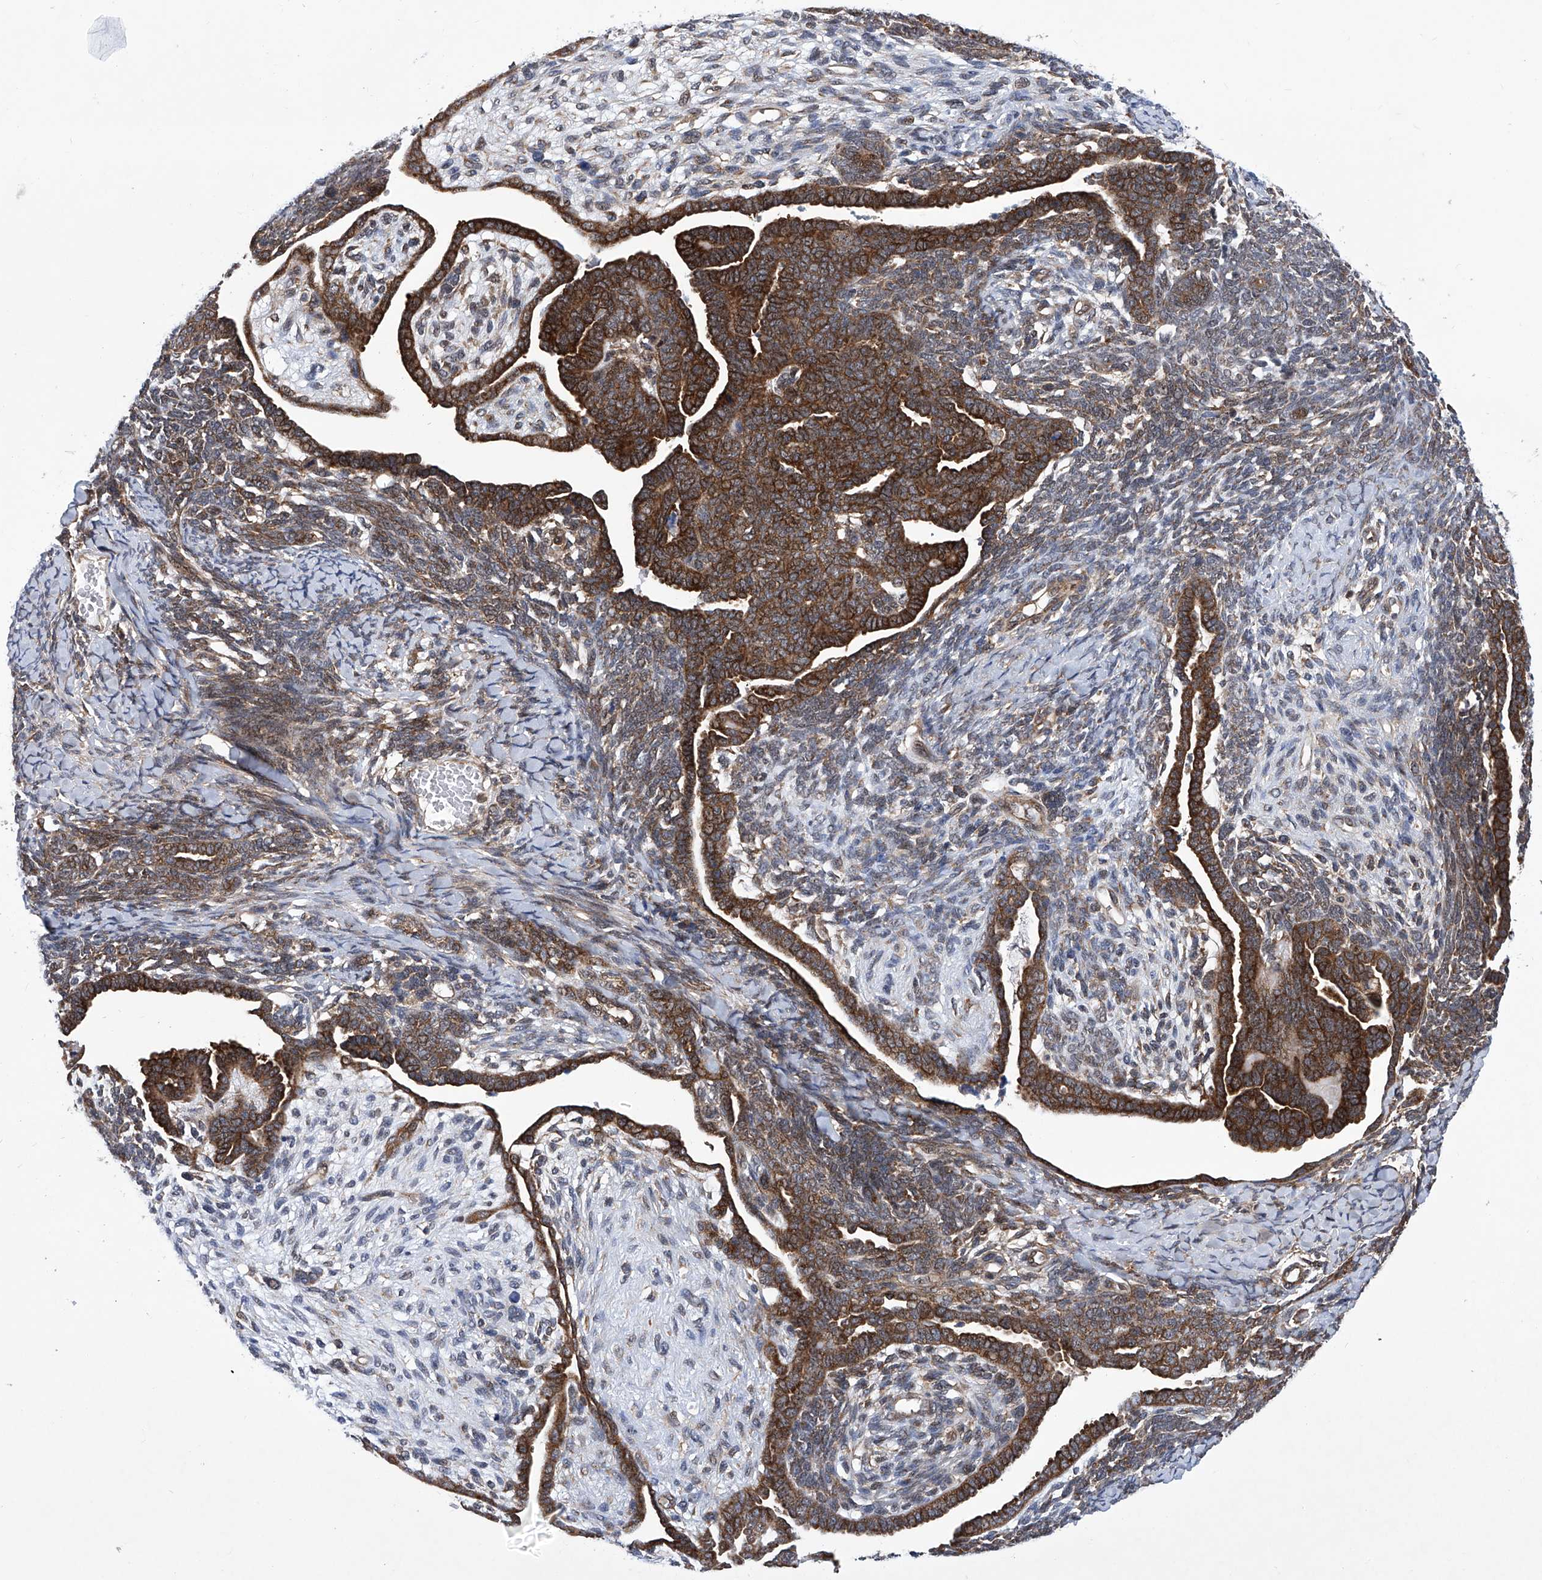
{"staining": {"intensity": "strong", "quantity": ">75%", "location": "cytoplasmic/membranous"}, "tissue": "endometrial cancer", "cell_type": "Tumor cells", "image_type": "cancer", "snomed": [{"axis": "morphology", "description": "Neoplasm, malignant, NOS"}, {"axis": "topography", "description": "Endometrium"}], "caption": "IHC histopathology image of neoplastic tissue: endometrial cancer stained using IHC displays high levels of strong protein expression localized specifically in the cytoplasmic/membranous of tumor cells, appearing as a cytoplasmic/membranous brown color.", "gene": "CISH", "patient": {"sex": "female", "age": 74}}